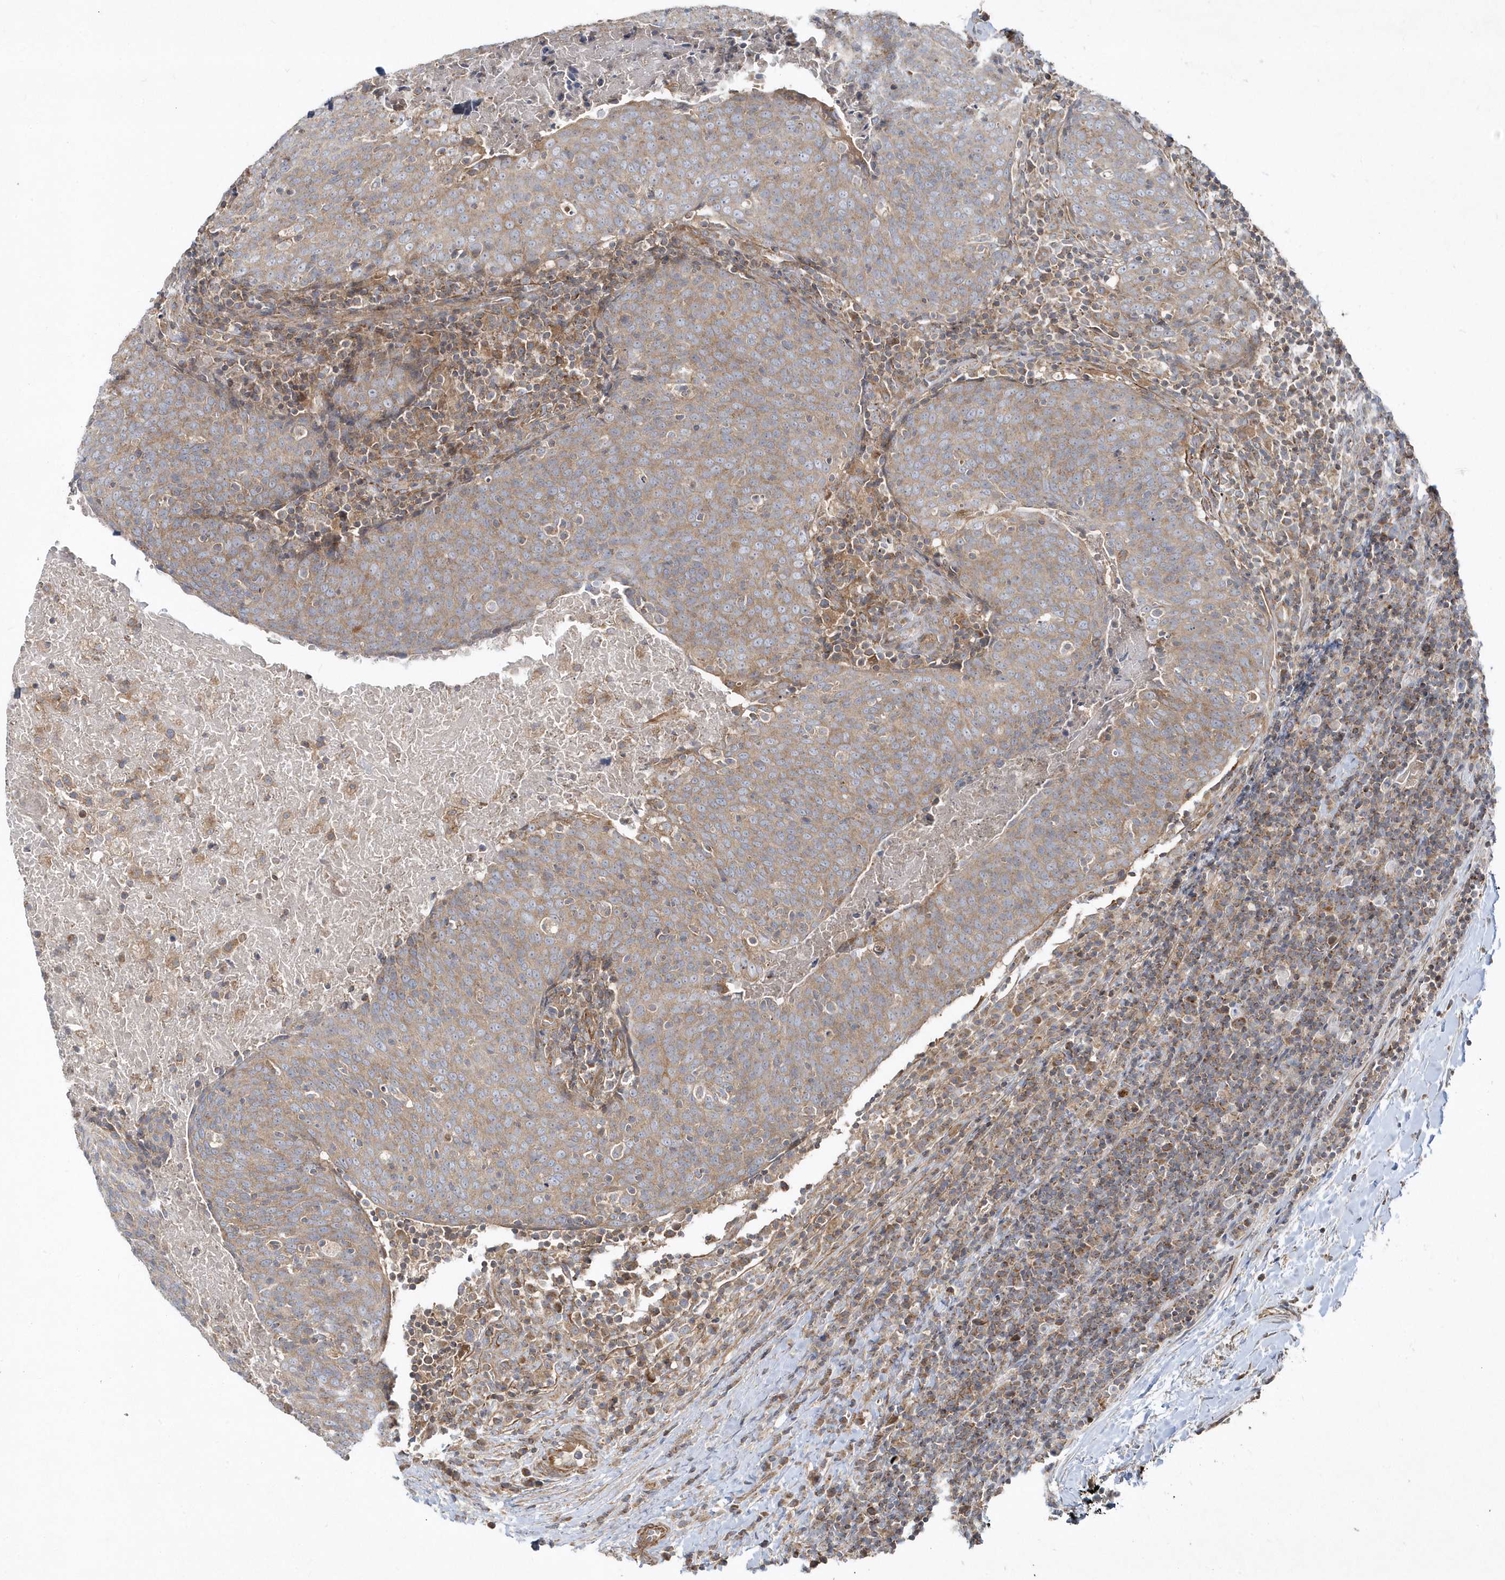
{"staining": {"intensity": "moderate", "quantity": "25%-75%", "location": "cytoplasmic/membranous"}, "tissue": "head and neck cancer", "cell_type": "Tumor cells", "image_type": "cancer", "snomed": [{"axis": "morphology", "description": "Squamous cell carcinoma, NOS"}, {"axis": "morphology", "description": "Squamous cell carcinoma, metastatic, NOS"}, {"axis": "topography", "description": "Lymph node"}, {"axis": "topography", "description": "Head-Neck"}], "caption": "Immunohistochemical staining of human squamous cell carcinoma (head and neck) reveals moderate cytoplasmic/membranous protein positivity in approximately 25%-75% of tumor cells.", "gene": "LEXM", "patient": {"sex": "male", "age": 62}}